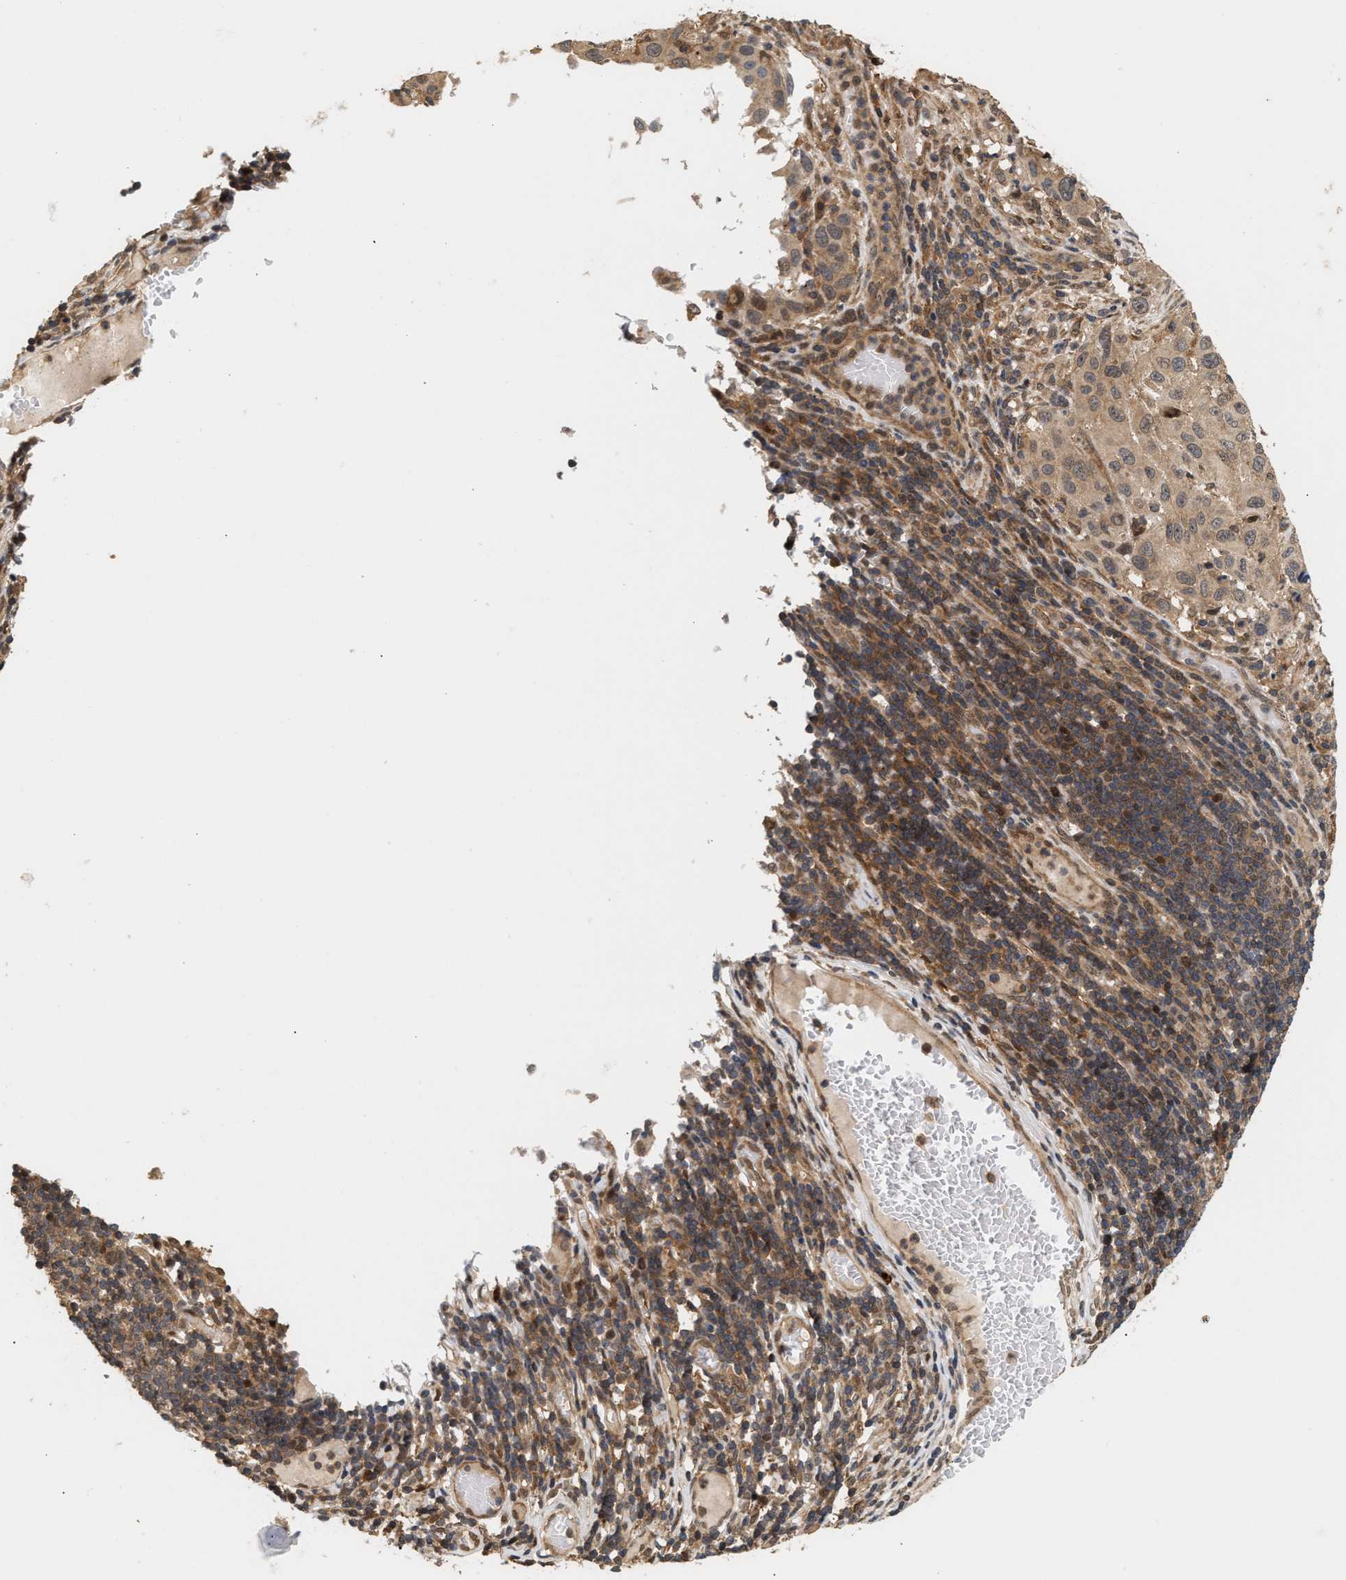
{"staining": {"intensity": "weak", "quantity": ">75%", "location": "cytoplasmic/membranous"}, "tissue": "melanoma", "cell_type": "Tumor cells", "image_type": "cancer", "snomed": [{"axis": "morphology", "description": "Malignant melanoma, Metastatic site"}, {"axis": "topography", "description": "Lymph node"}], "caption": "Immunohistochemical staining of human malignant melanoma (metastatic site) reveals low levels of weak cytoplasmic/membranous staining in approximately >75% of tumor cells. The staining was performed using DAB, with brown indicating positive protein expression. Nuclei are stained blue with hematoxylin.", "gene": "ABHD5", "patient": {"sex": "male", "age": 61}}